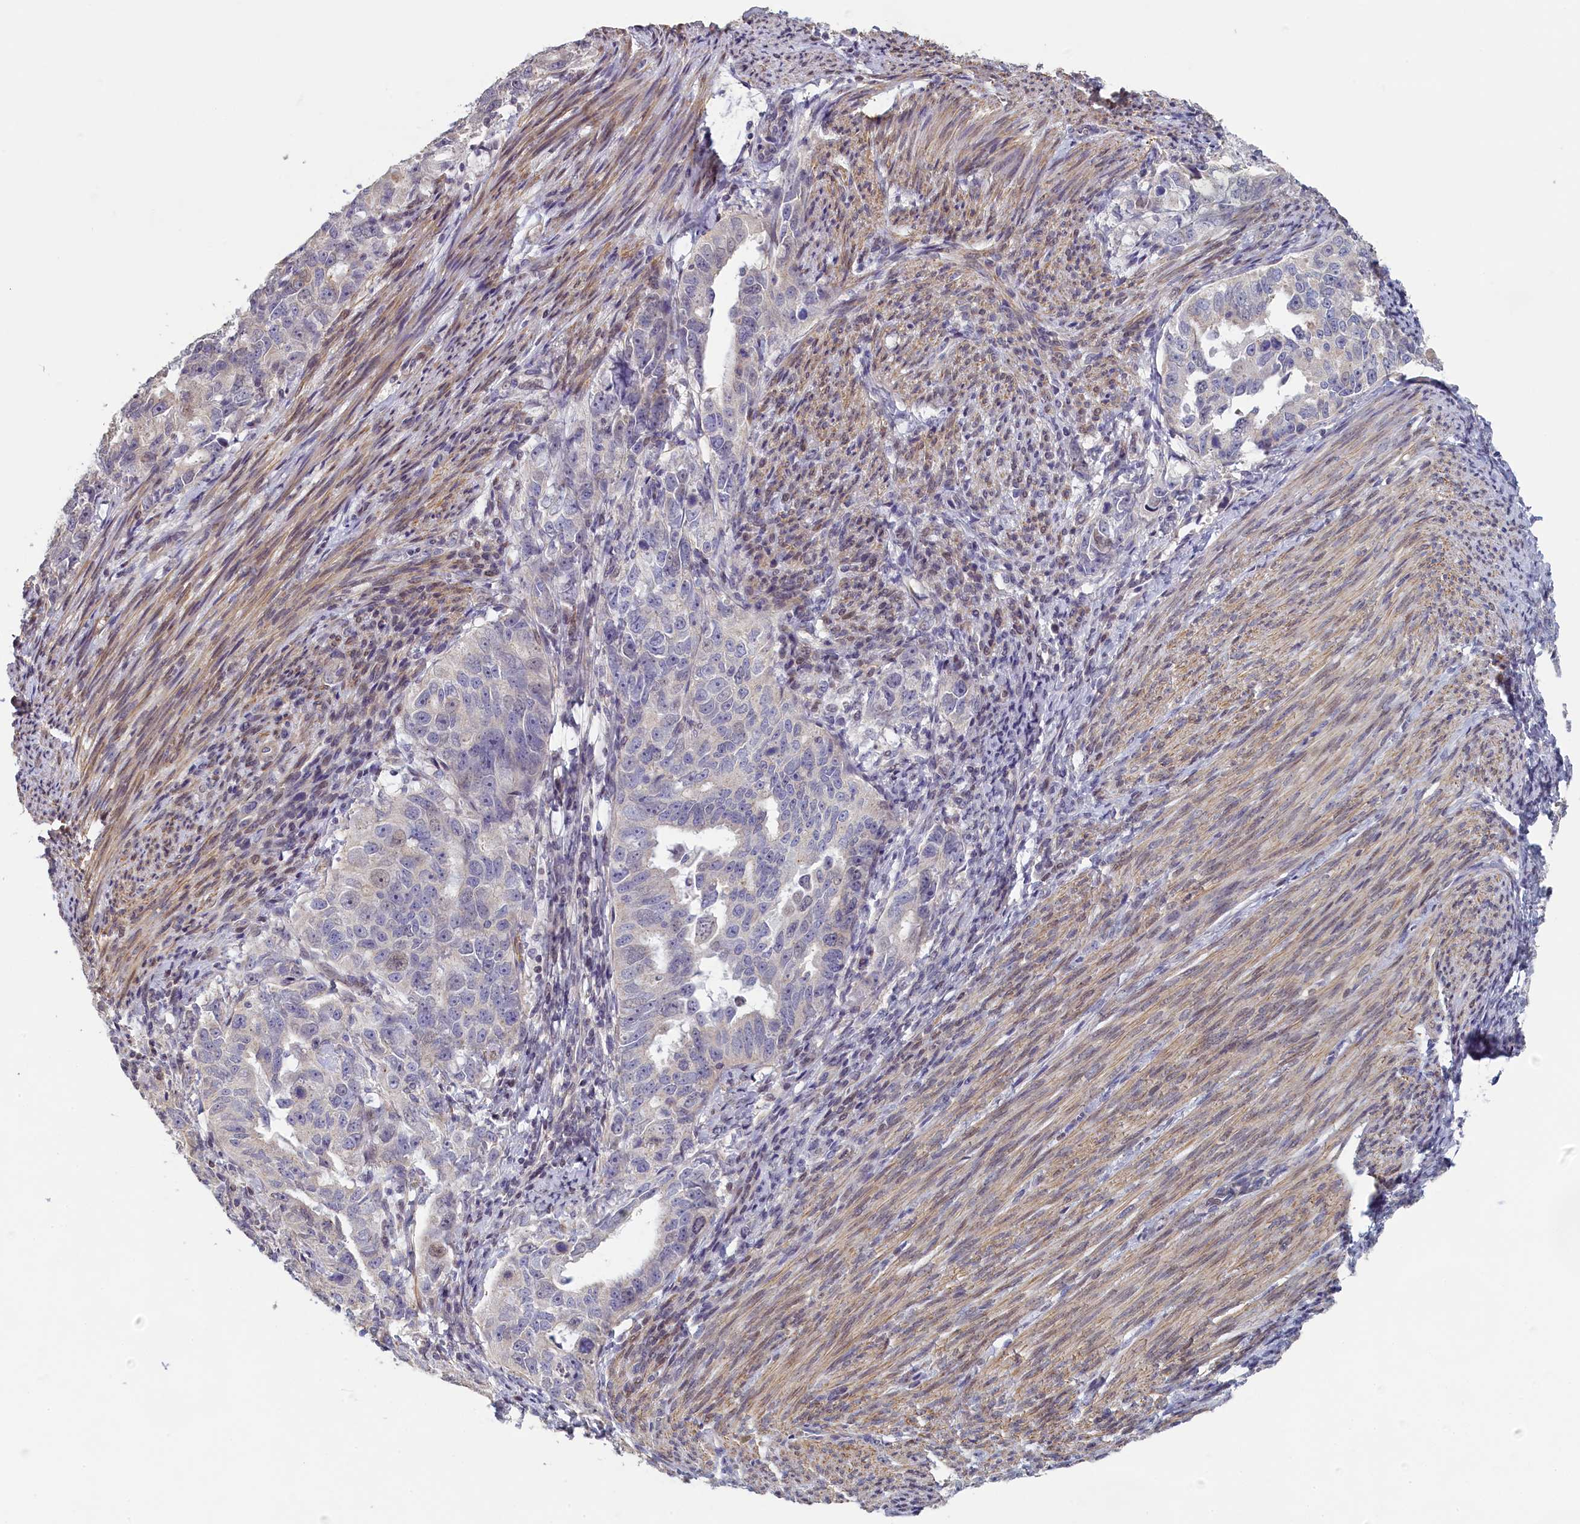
{"staining": {"intensity": "negative", "quantity": "none", "location": "none"}, "tissue": "endometrial cancer", "cell_type": "Tumor cells", "image_type": "cancer", "snomed": [{"axis": "morphology", "description": "Adenocarcinoma, NOS"}, {"axis": "topography", "description": "Endometrium"}], "caption": "IHC of human endometrial adenocarcinoma shows no positivity in tumor cells.", "gene": "DIXDC1", "patient": {"sex": "female", "age": 65}}